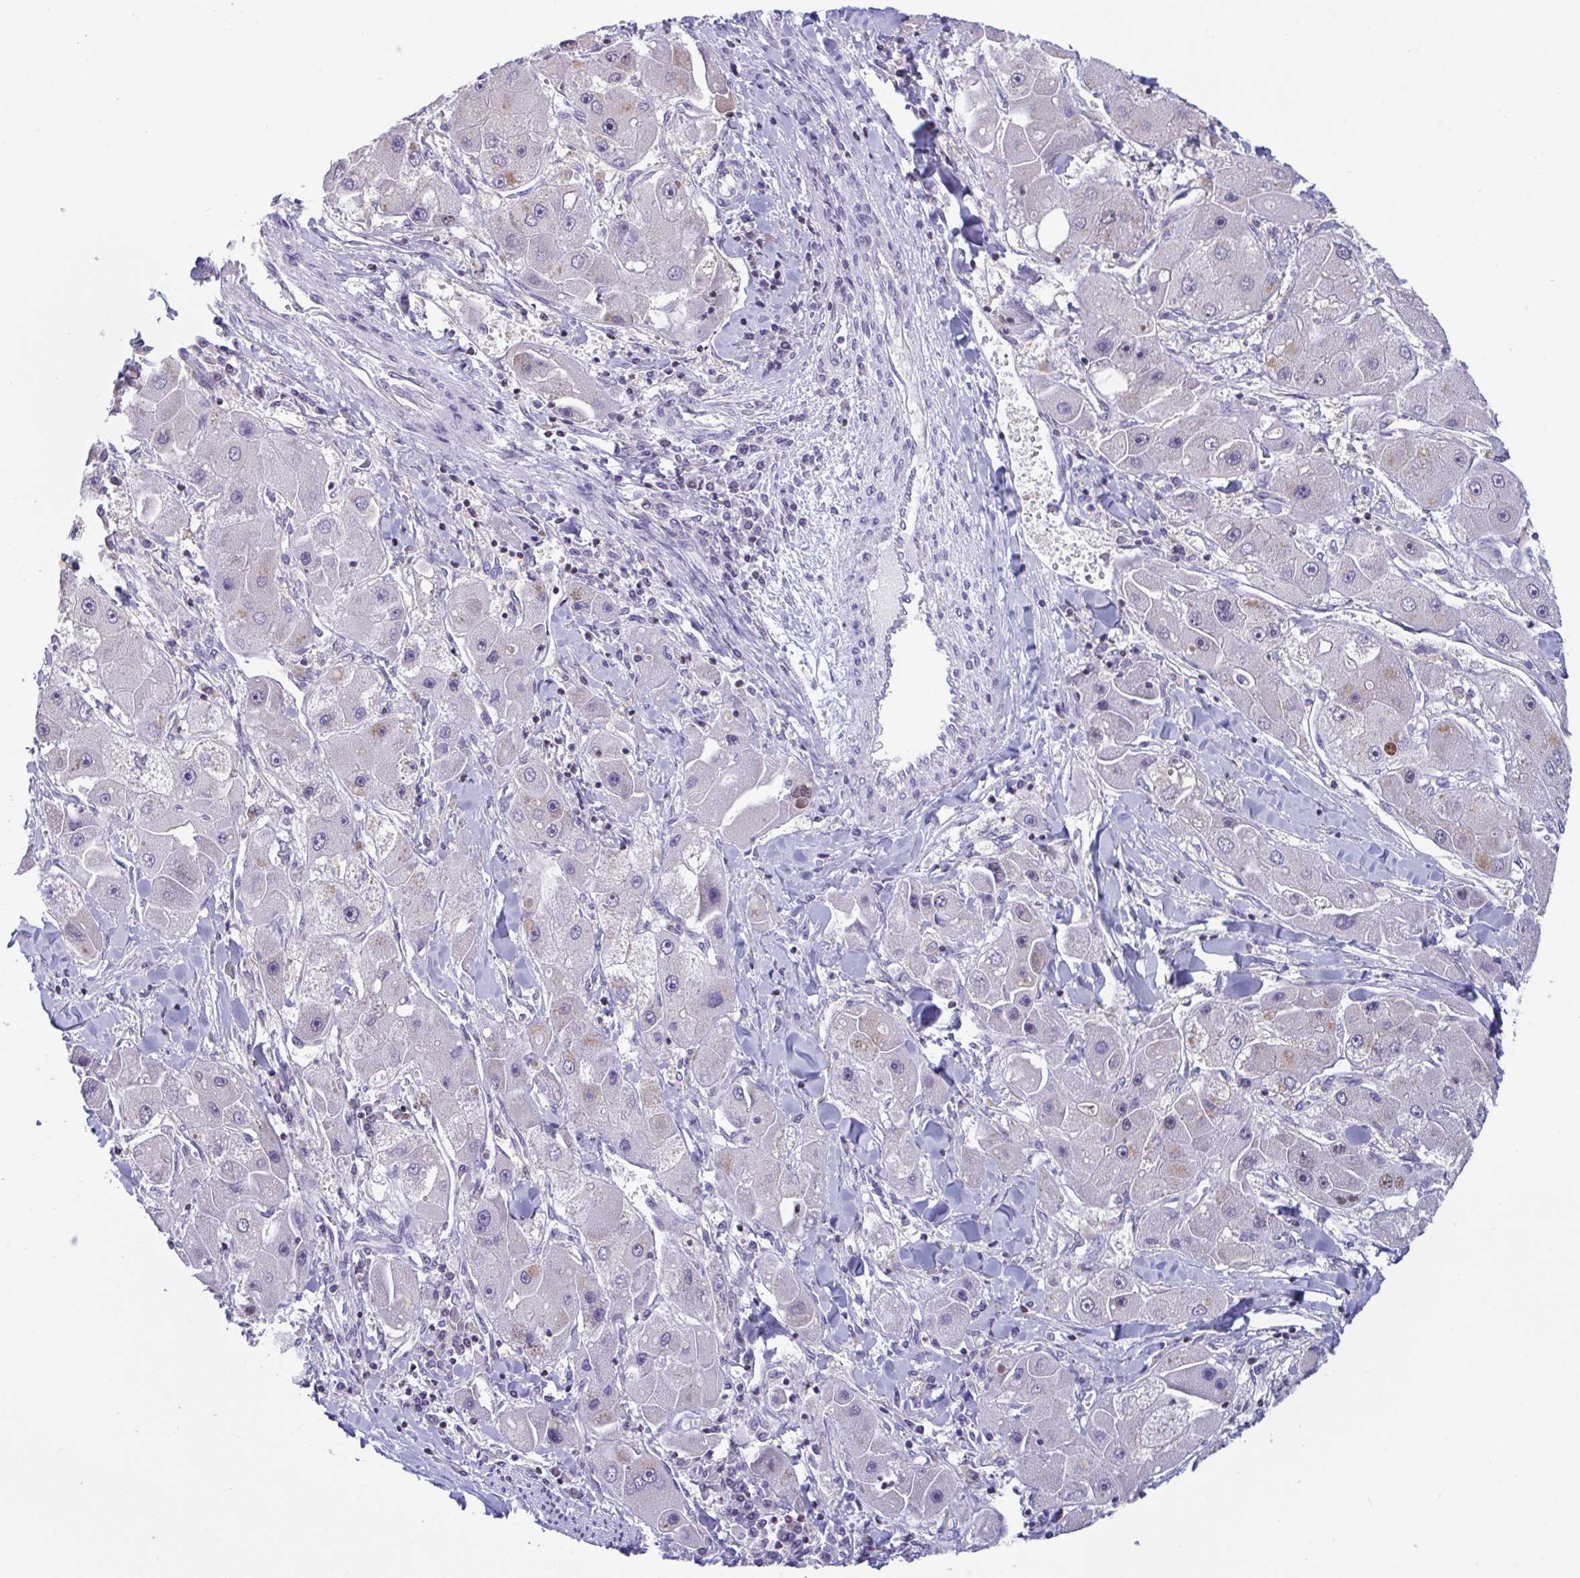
{"staining": {"intensity": "negative", "quantity": "none", "location": "none"}, "tissue": "liver cancer", "cell_type": "Tumor cells", "image_type": "cancer", "snomed": [{"axis": "morphology", "description": "Carcinoma, Hepatocellular, NOS"}, {"axis": "topography", "description": "Liver"}], "caption": "Liver hepatocellular carcinoma was stained to show a protein in brown. There is no significant expression in tumor cells.", "gene": "SNX11", "patient": {"sex": "male", "age": 24}}